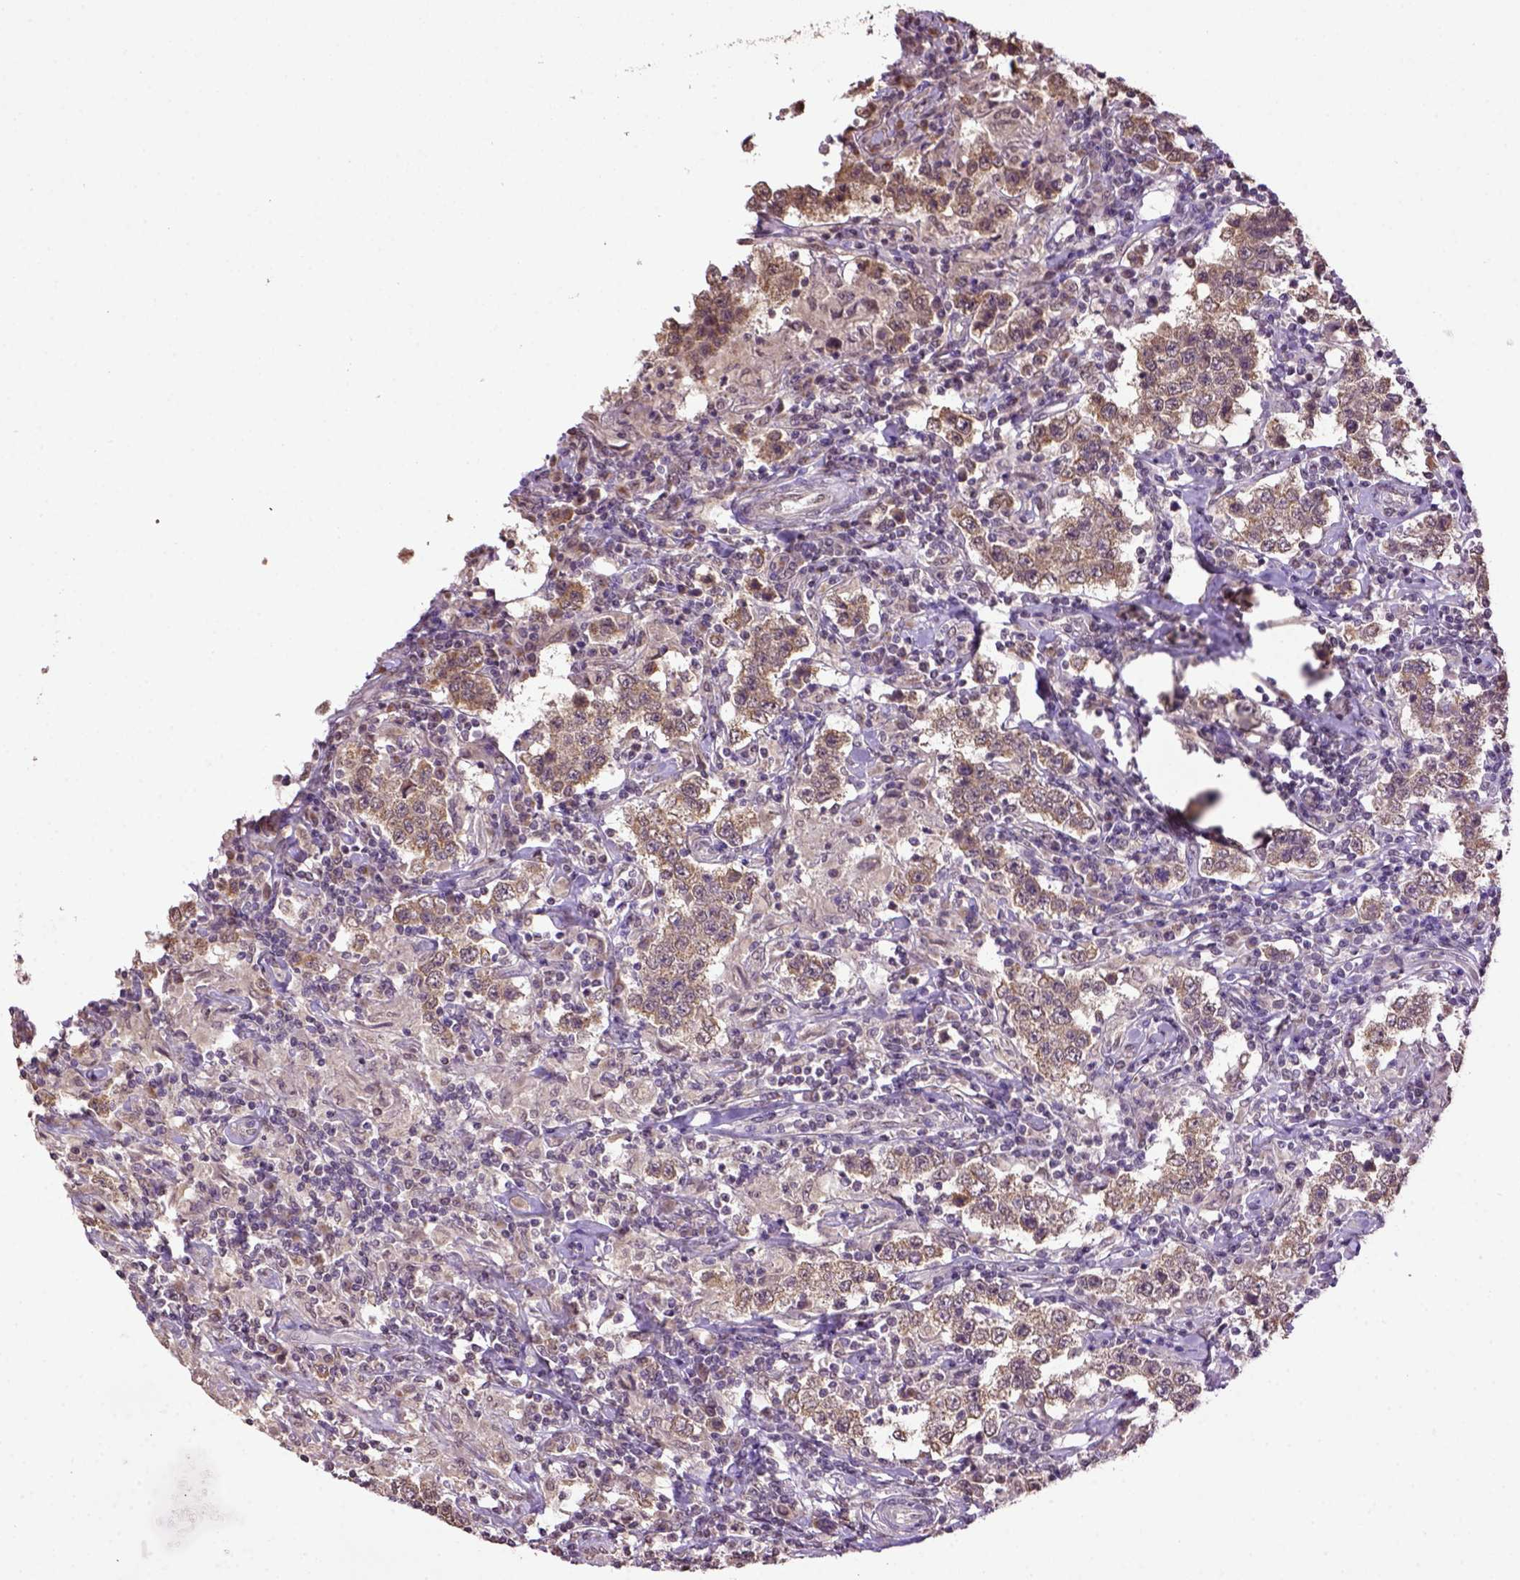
{"staining": {"intensity": "moderate", "quantity": "<25%", "location": "cytoplasmic/membranous"}, "tissue": "testis cancer", "cell_type": "Tumor cells", "image_type": "cancer", "snomed": [{"axis": "morphology", "description": "Seminoma, NOS"}, {"axis": "morphology", "description": "Carcinoma, Embryonal, NOS"}, {"axis": "topography", "description": "Testis"}], "caption": "Moderate cytoplasmic/membranous positivity is seen in about <25% of tumor cells in testis embryonal carcinoma.", "gene": "WDR17", "patient": {"sex": "male", "age": 41}}